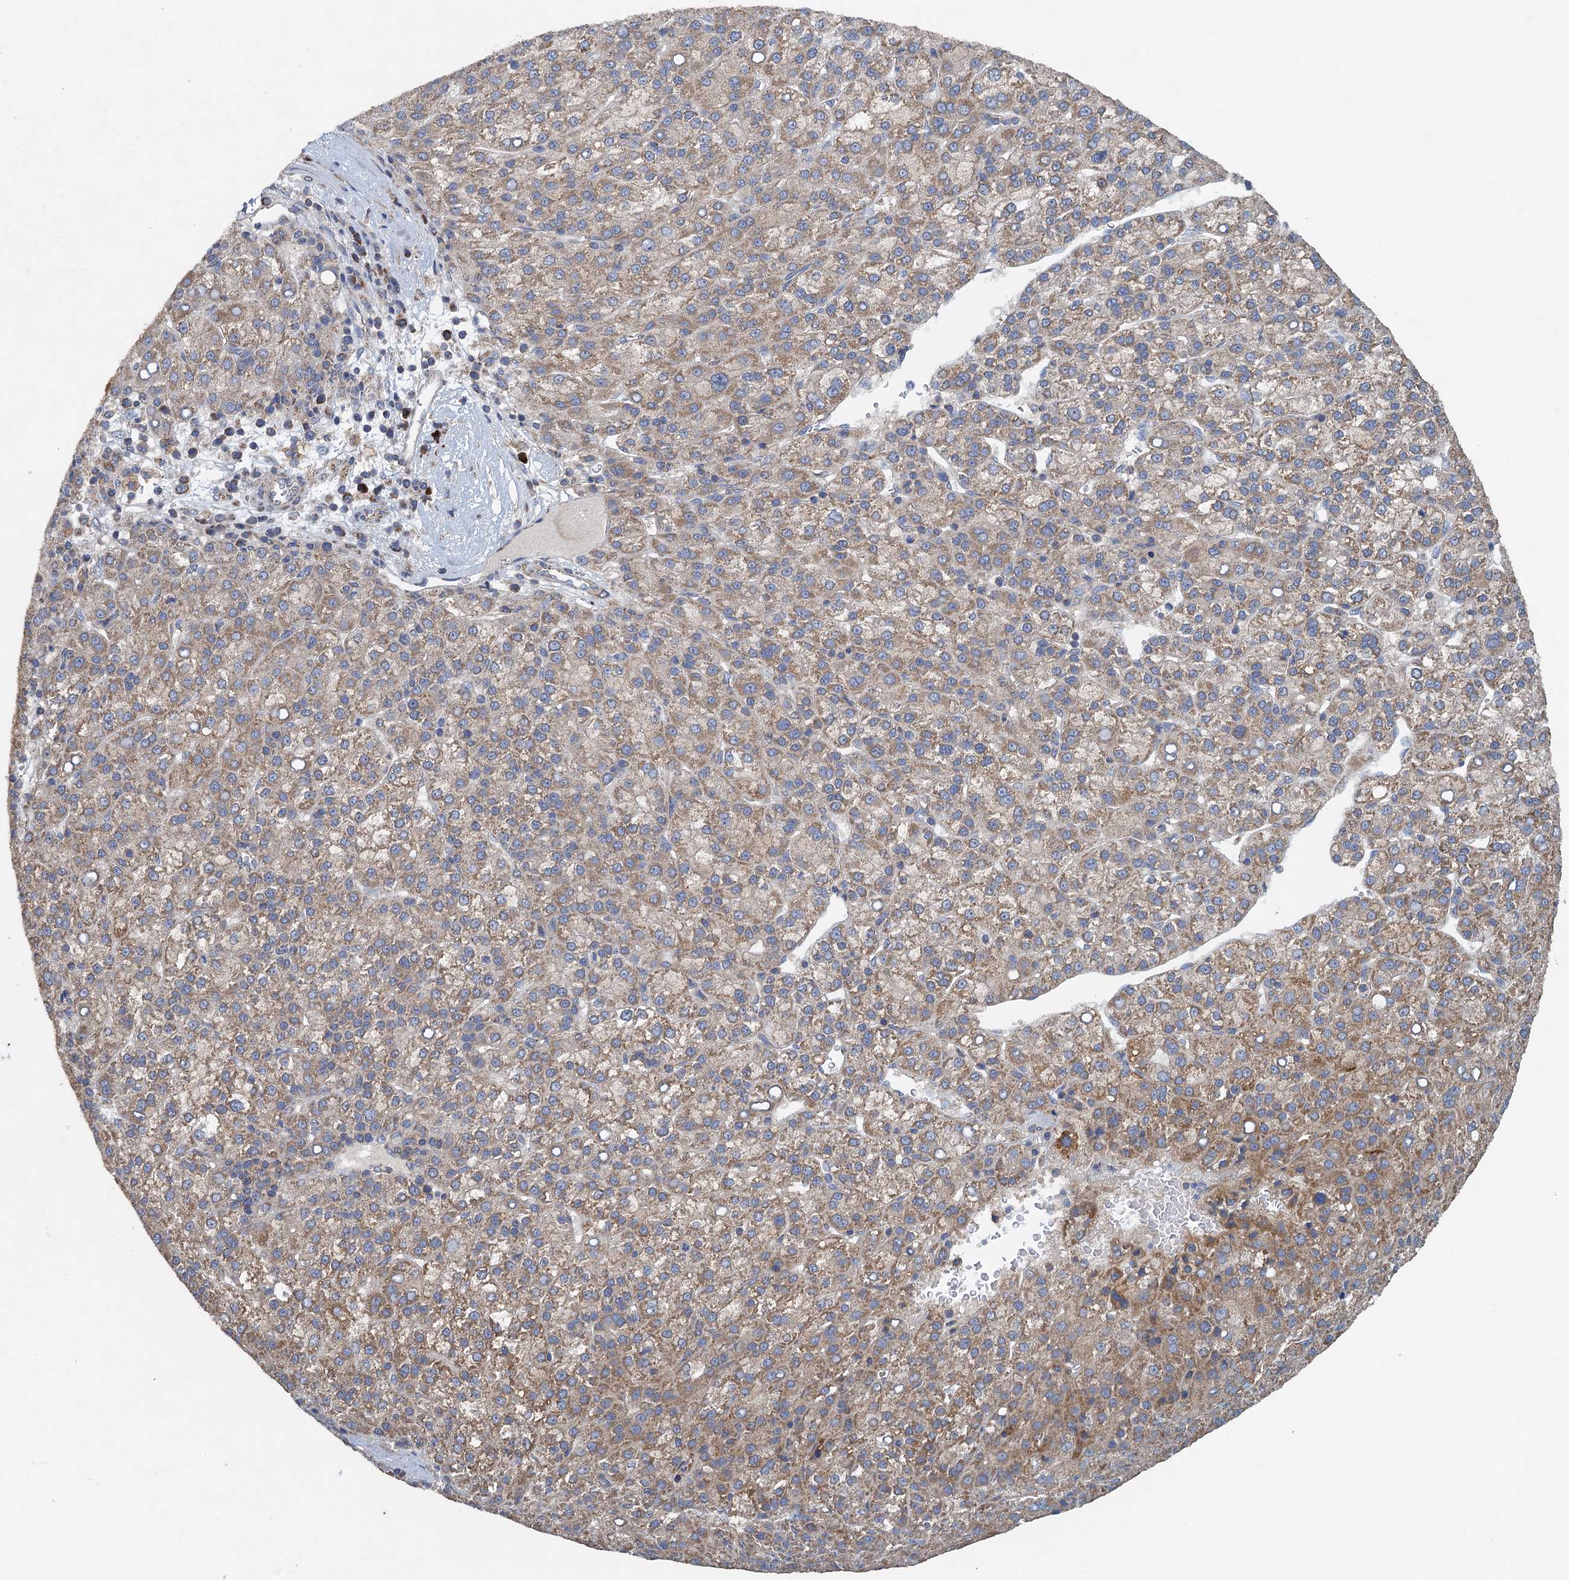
{"staining": {"intensity": "weak", "quantity": "25%-75%", "location": "cytoplasmic/membranous"}, "tissue": "liver cancer", "cell_type": "Tumor cells", "image_type": "cancer", "snomed": [{"axis": "morphology", "description": "Carcinoma, Hepatocellular, NOS"}, {"axis": "topography", "description": "Liver"}], "caption": "Protein analysis of liver cancer (hepatocellular carcinoma) tissue exhibits weak cytoplasmic/membranous staining in approximately 25%-75% of tumor cells.", "gene": "BCS1L", "patient": {"sex": "female", "age": 58}}